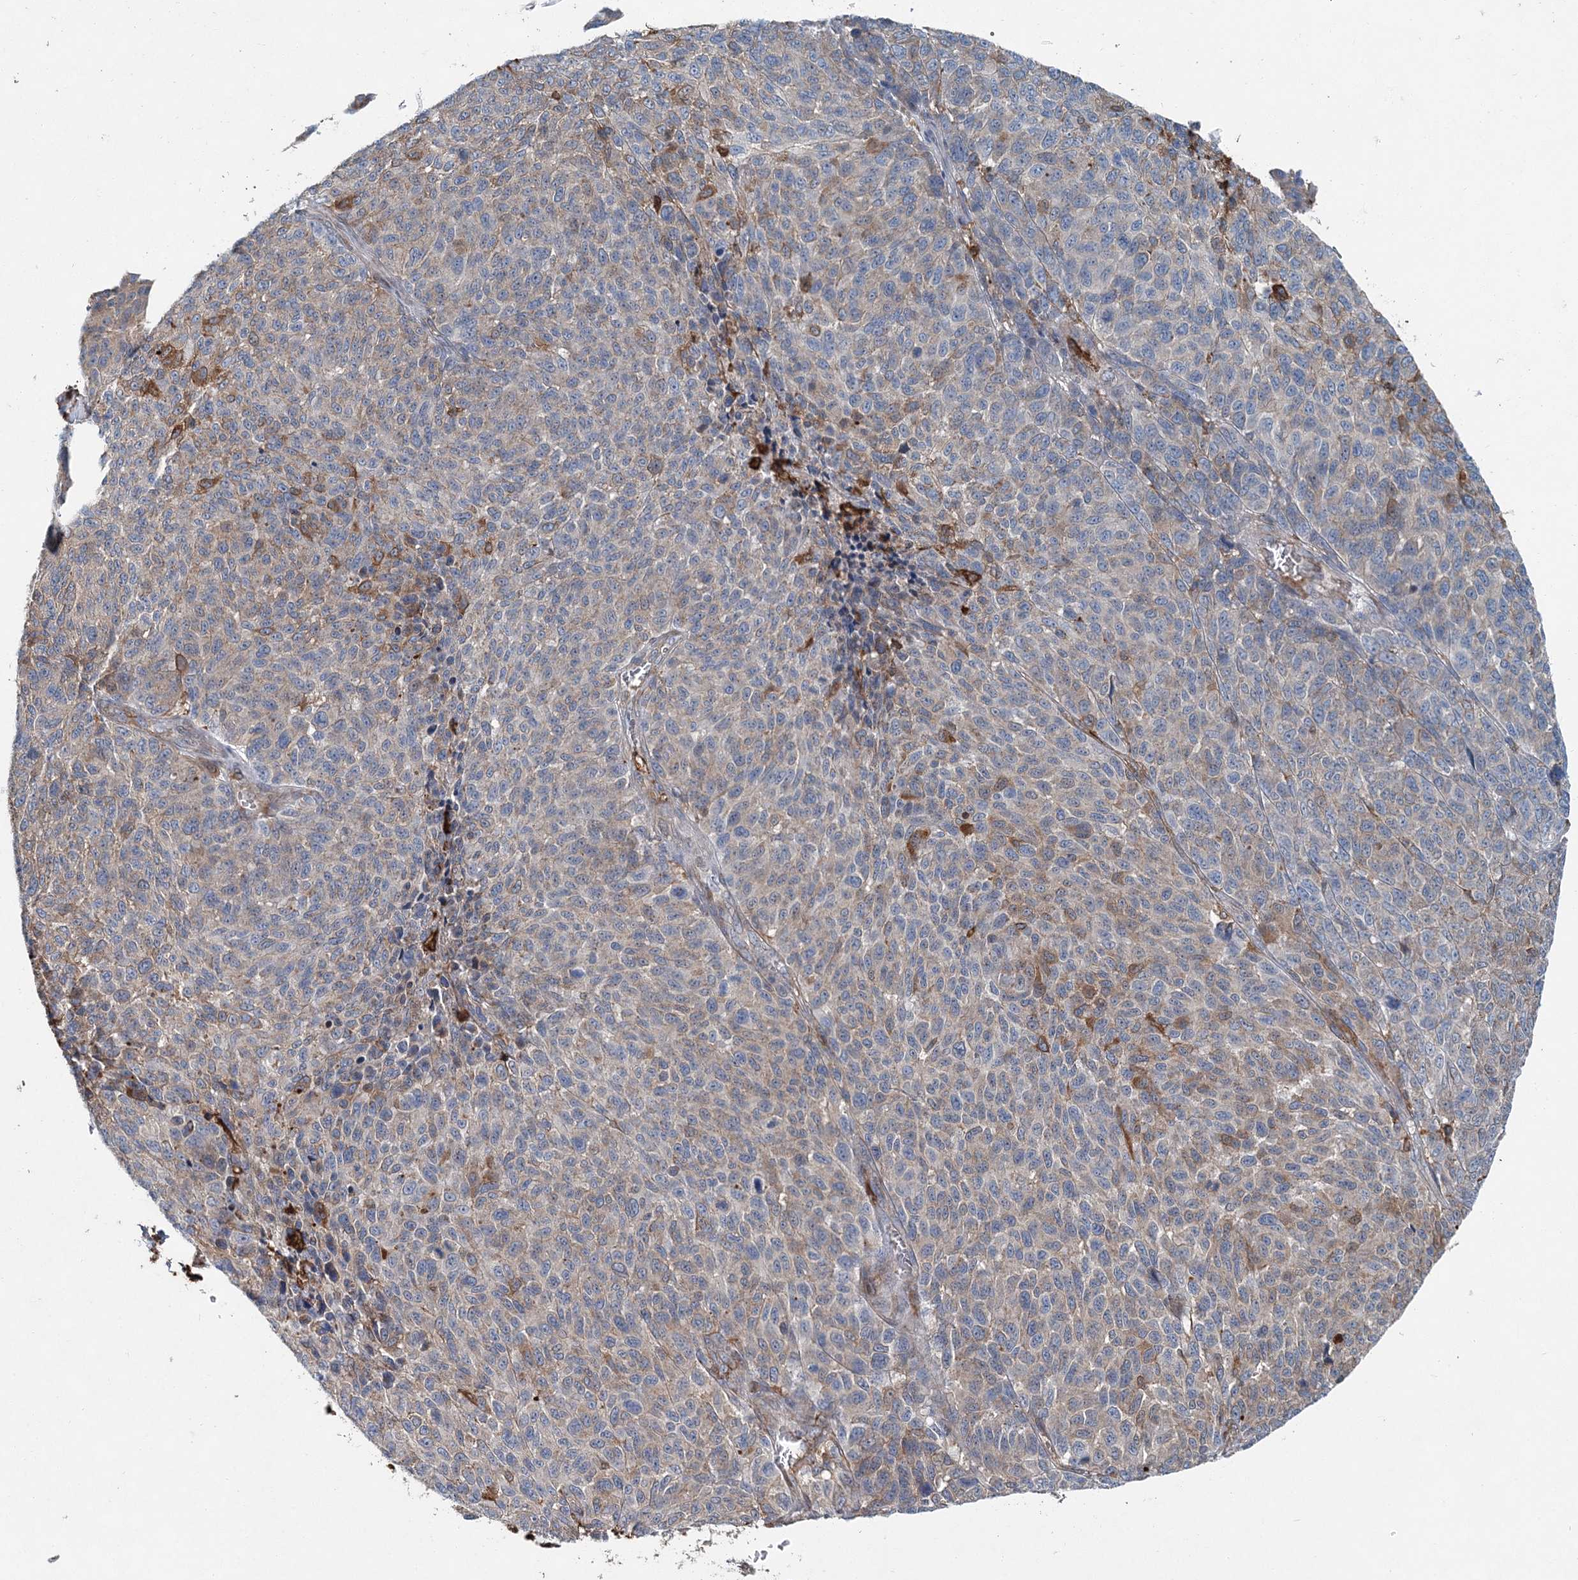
{"staining": {"intensity": "strong", "quantity": "<25%", "location": "cytoplasmic/membranous"}, "tissue": "melanoma", "cell_type": "Tumor cells", "image_type": "cancer", "snomed": [{"axis": "morphology", "description": "Malignant melanoma, NOS"}, {"axis": "topography", "description": "Skin"}], "caption": "Immunohistochemistry (DAB (3,3'-diaminobenzidine)) staining of malignant melanoma displays strong cytoplasmic/membranous protein positivity in approximately <25% of tumor cells.", "gene": "SPOPL", "patient": {"sex": "male", "age": 49}}